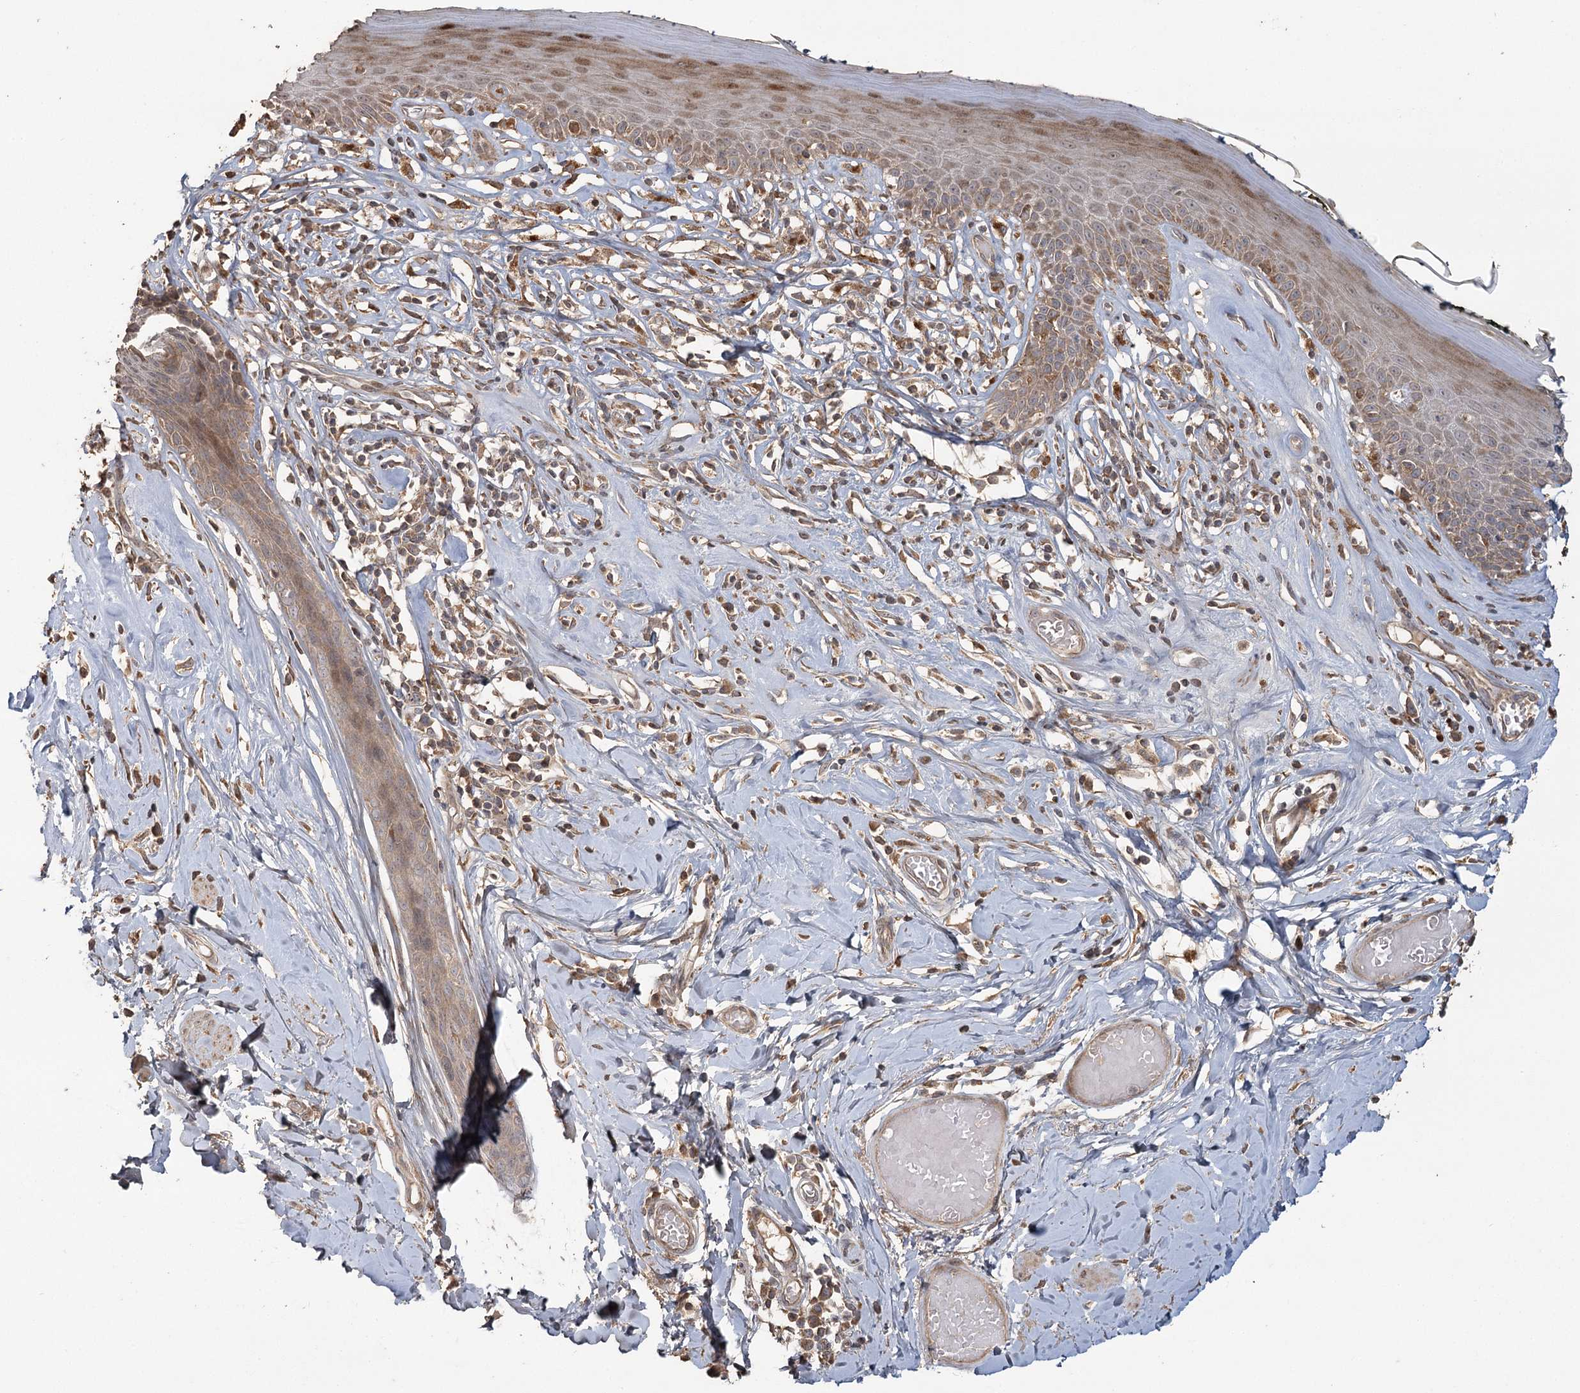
{"staining": {"intensity": "moderate", "quantity": "25%-75%", "location": "cytoplasmic/membranous"}, "tissue": "skin", "cell_type": "Epidermal cells", "image_type": "normal", "snomed": [{"axis": "morphology", "description": "Normal tissue, NOS"}, {"axis": "morphology", "description": "Inflammation, NOS"}, {"axis": "topography", "description": "Vulva"}], "caption": "Immunohistochemical staining of benign human skin shows medium levels of moderate cytoplasmic/membranous expression in approximately 25%-75% of epidermal cells.", "gene": "OBSL1", "patient": {"sex": "female", "age": 84}}